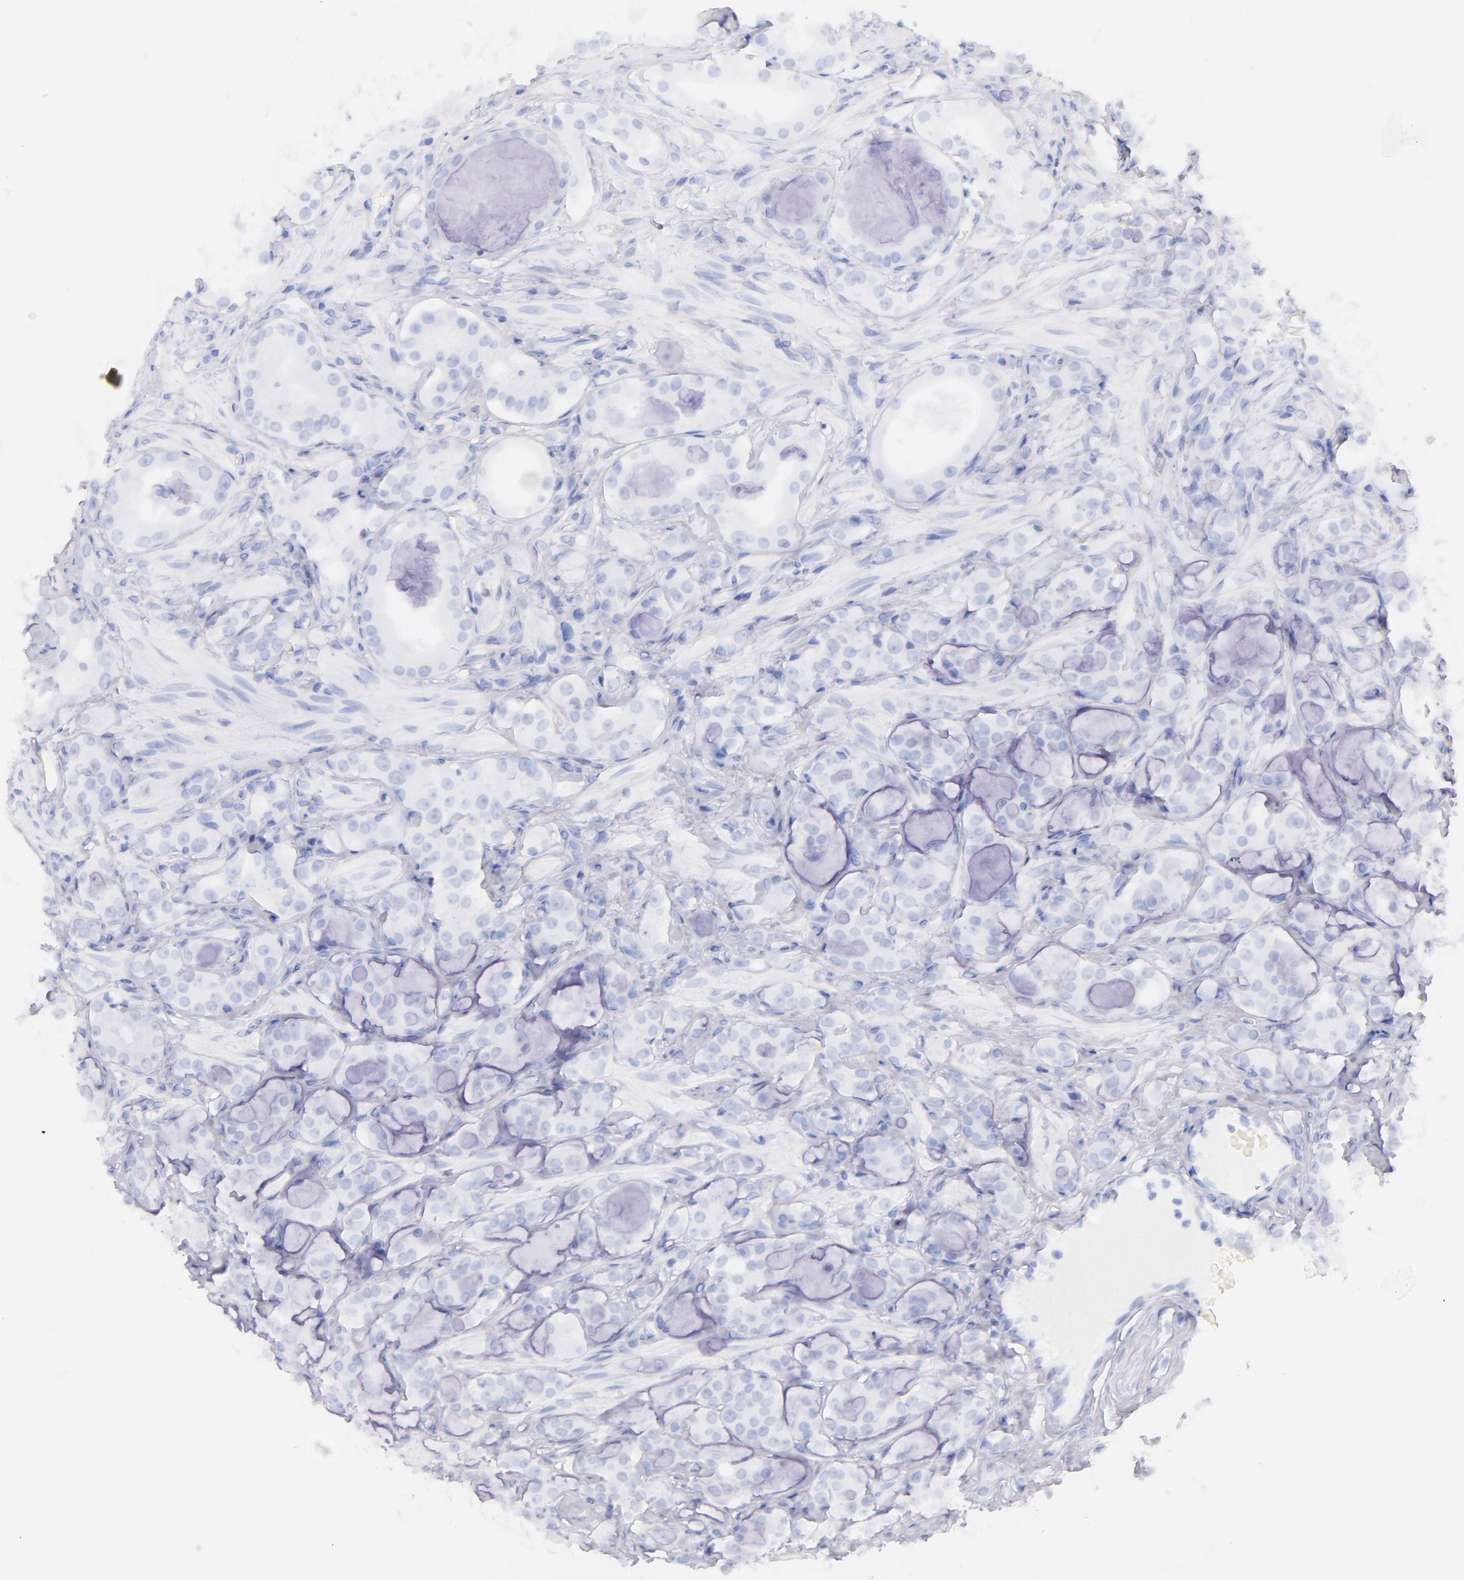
{"staining": {"intensity": "negative", "quantity": "none", "location": "none"}, "tissue": "prostate cancer", "cell_type": "Tumor cells", "image_type": "cancer", "snomed": [{"axis": "morphology", "description": "Adenocarcinoma, Medium grade"}, {"axis": "topography", "description": "Prostate"}], "caption": "Prostate cancer (adenocarcinoma (medium-grade)) stained for a protein using immunohistochemistry displays no staining tumor cells.", "gene": "CD44", "patient": {"sex": "male", "age": 73}}